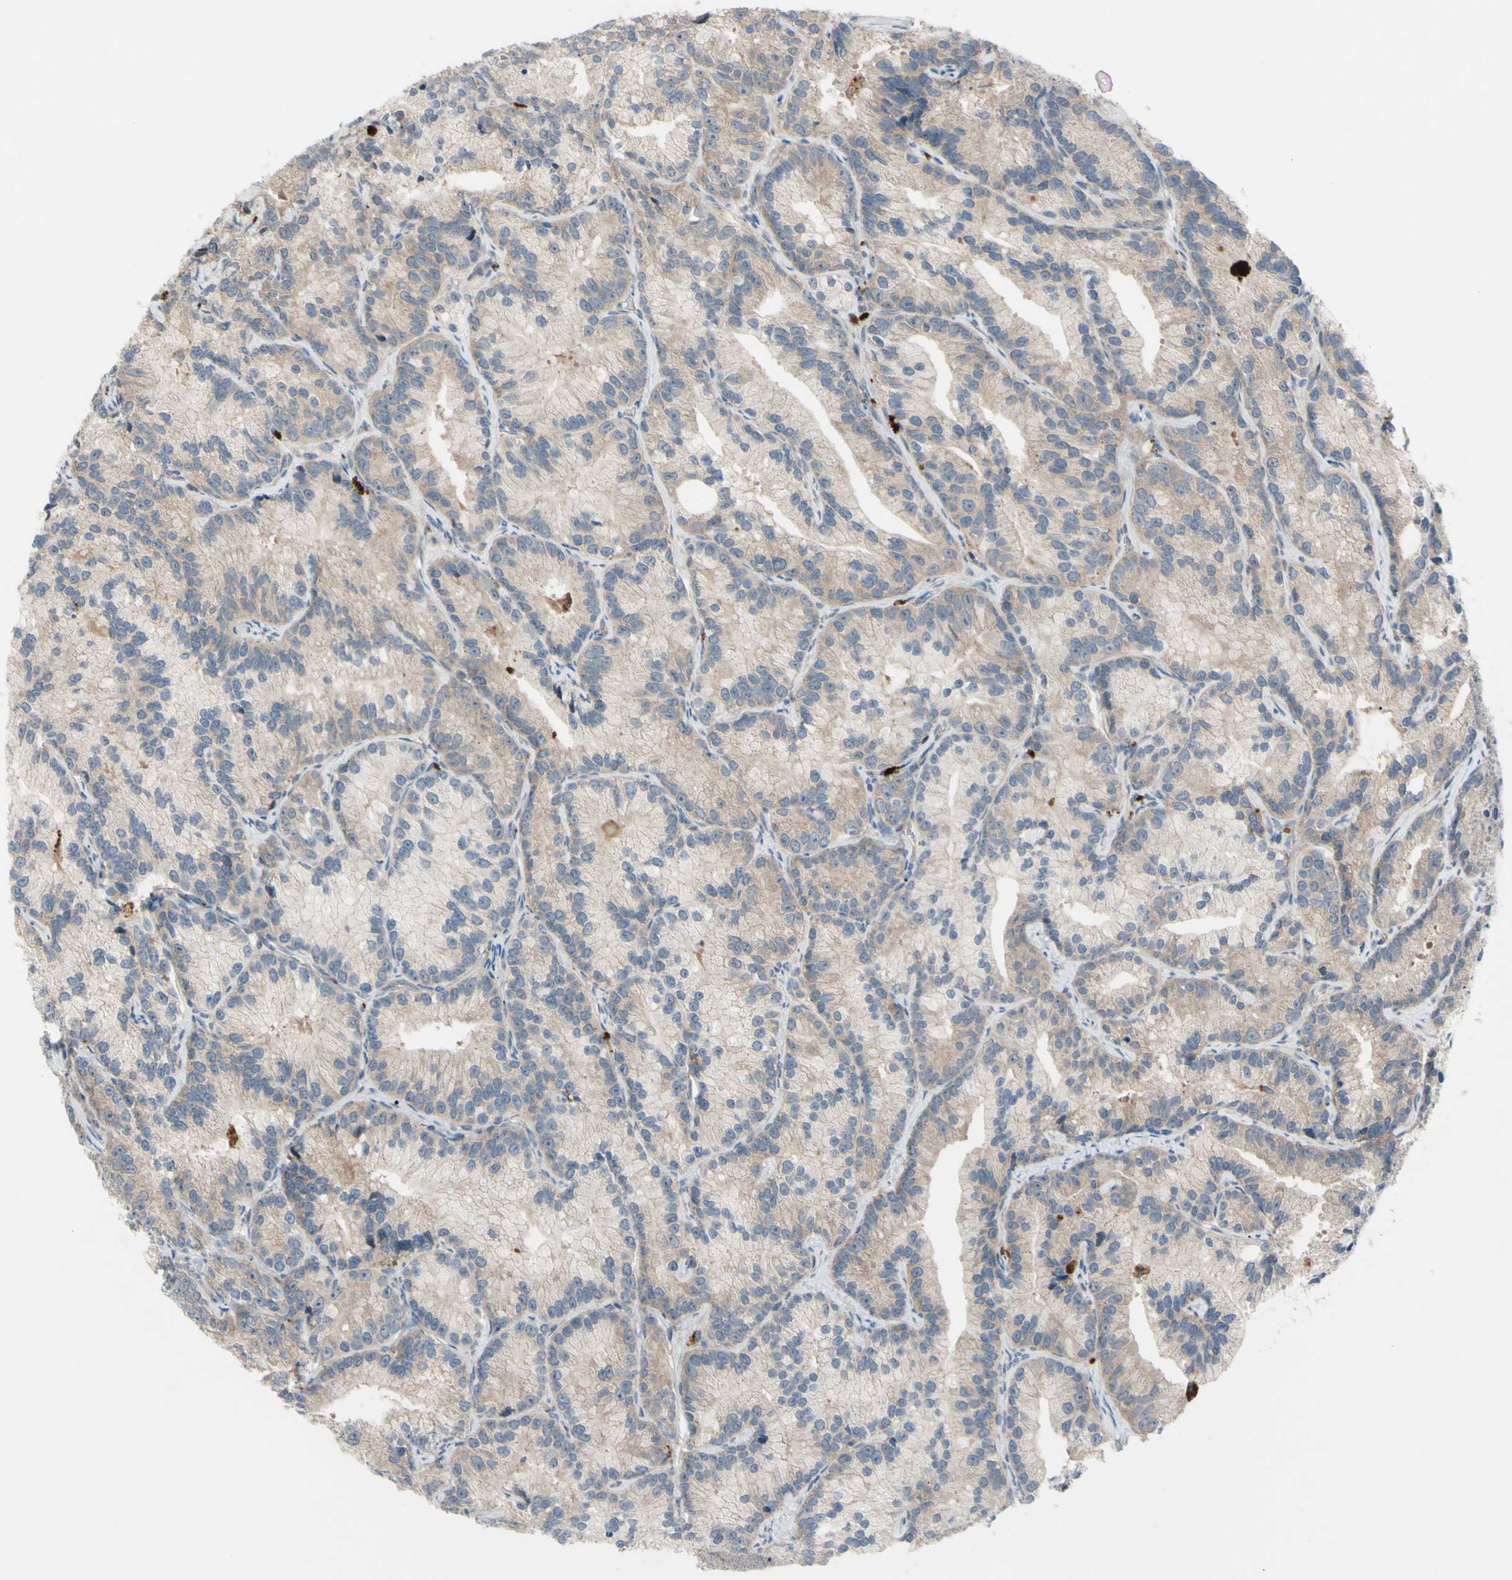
{"staining": {"intensity": "weak", "quantity": ">75%", "location": "cytoplasmic/membranous"}, "tissue": "prostate cancer", "cell_type": "Tumor cells", "image_type": "cancer", "snomed": [{"axis": "morphology", "description": "Adenocarcinoma, Low grade"}, {"axis": "topography", "description": "Prostate"}], "caption": "Prostate cancer (adenocarcinoma (low-grade)) stained for a protein reveals weak cytoplasmic/membranous positivity in tumor cells. Nuclei are stained in blue.", "gene": "AFP", "patient": {"sex": "male", "age": 89}}